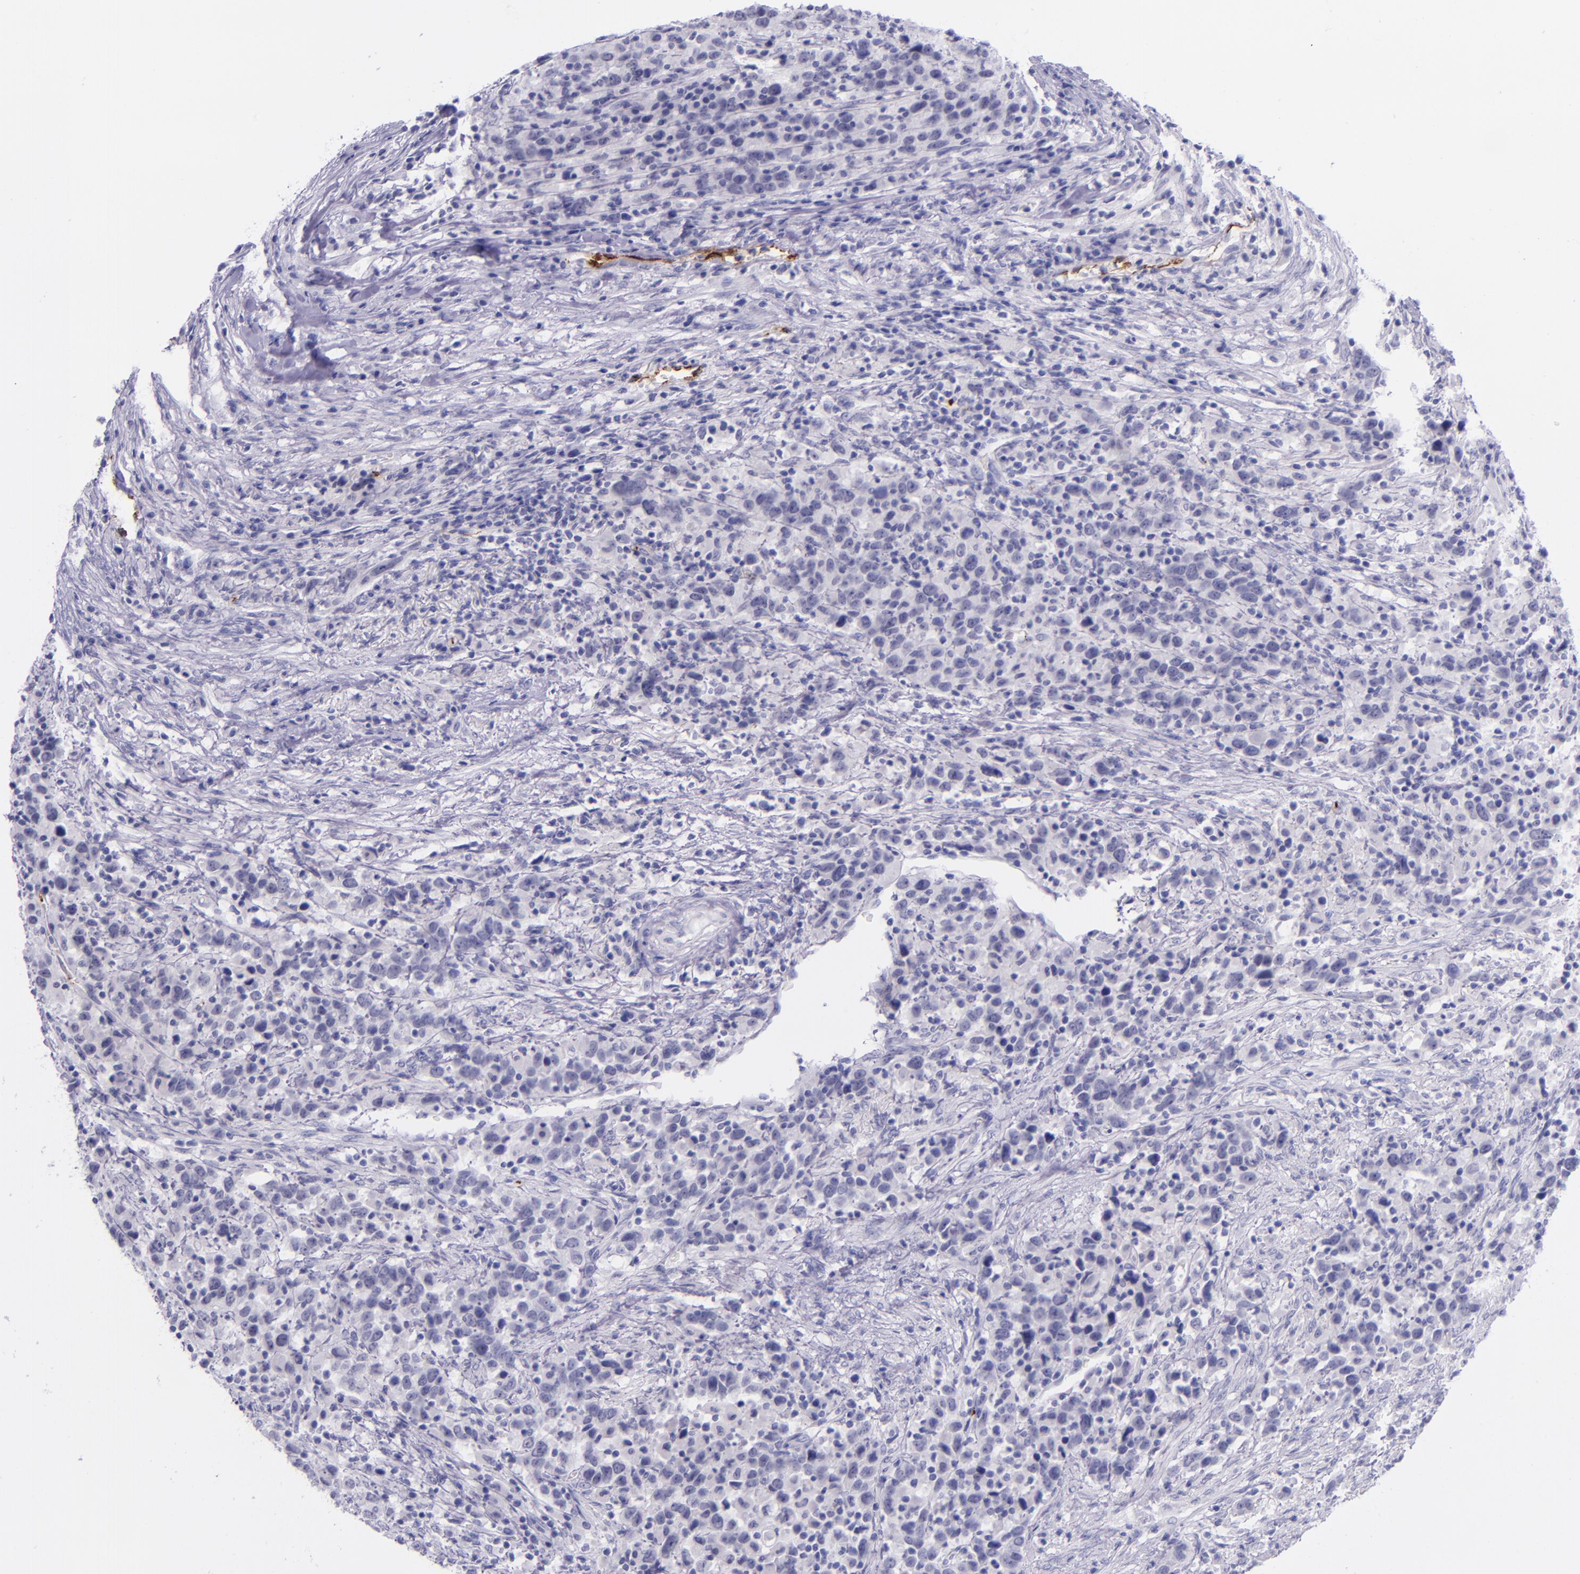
{"staining": {"intensity": "negative", "quantity": "none", "location": "none"}, "tissue": "urothelial cancer", "cell_type": "Tumor cells", "image_type": "cancer", "snomed": [{"axis": "morphology", "description": "Urothelial carcinoma, High grade"}, {"axis": "topography", "description": "Urinary bladder"}], "caption": "This is a image of immunohistochemistry staining of urothelial carcinoma (high-grade), which shows no positivity in tumor cells.", "gene": "SELE", "patient": {"sex": "male", "age": 61}}